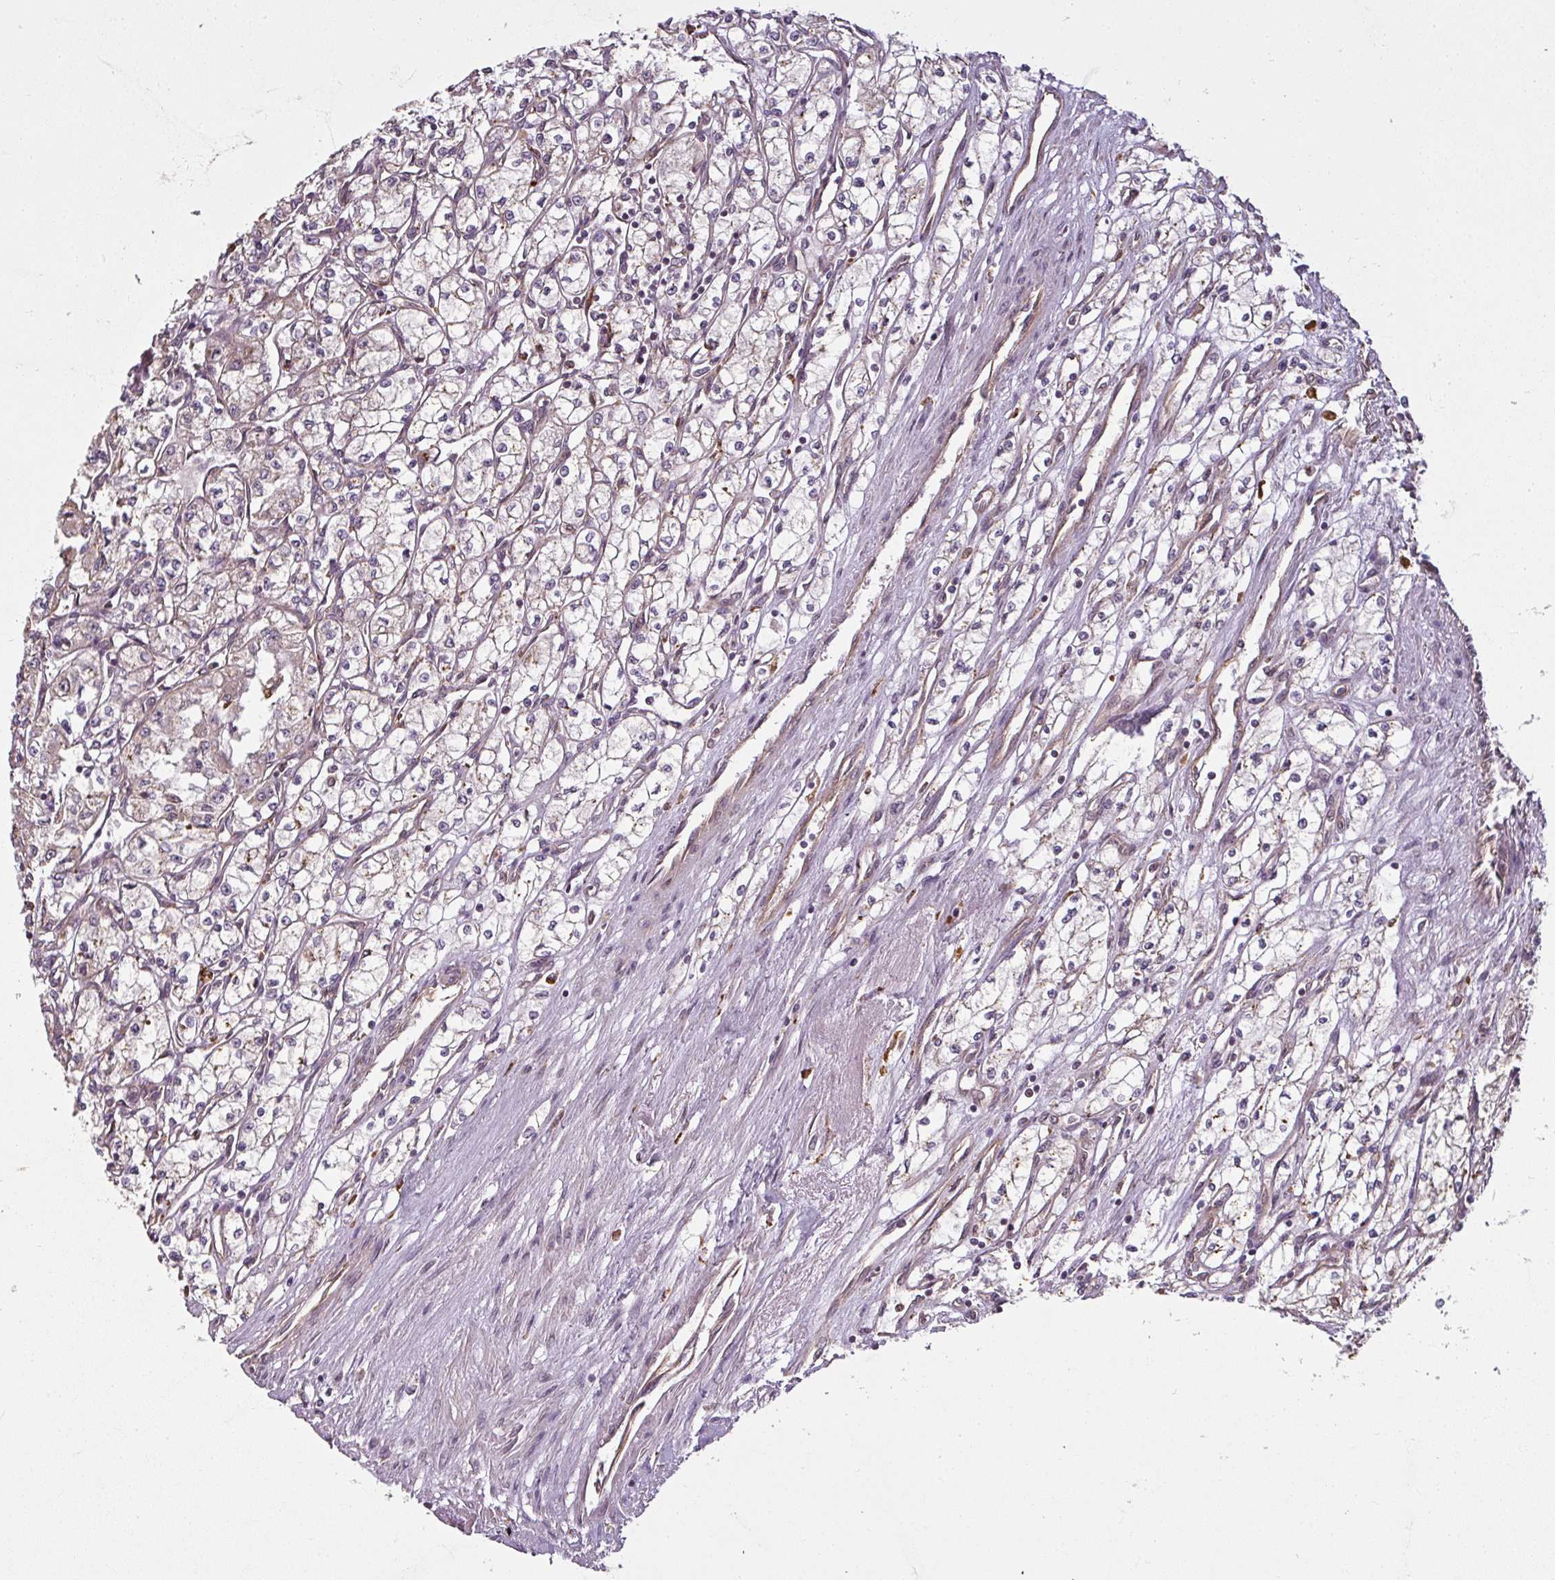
{"staining": {"intensity": "negative", "quantity": "none", "location": "none"}, "tissue": "renal cancer", "cell_type": "Tumor cells", "image_type": "cancer", "snomed": [{"axis": "morphology", "description": "Adenocarcinoma, NOS"}, {"axis": "topography", "description": "Kidney"}], "caption": "A micrograph of adenocarcinoma (renal) stained for a protein demonstrates no brown staining in tumor cells. (Brightfield microscopy of DAB IHC at high magnification).", "gene": "DIMT1", "patient": {"sex": "male", "age": 59}}